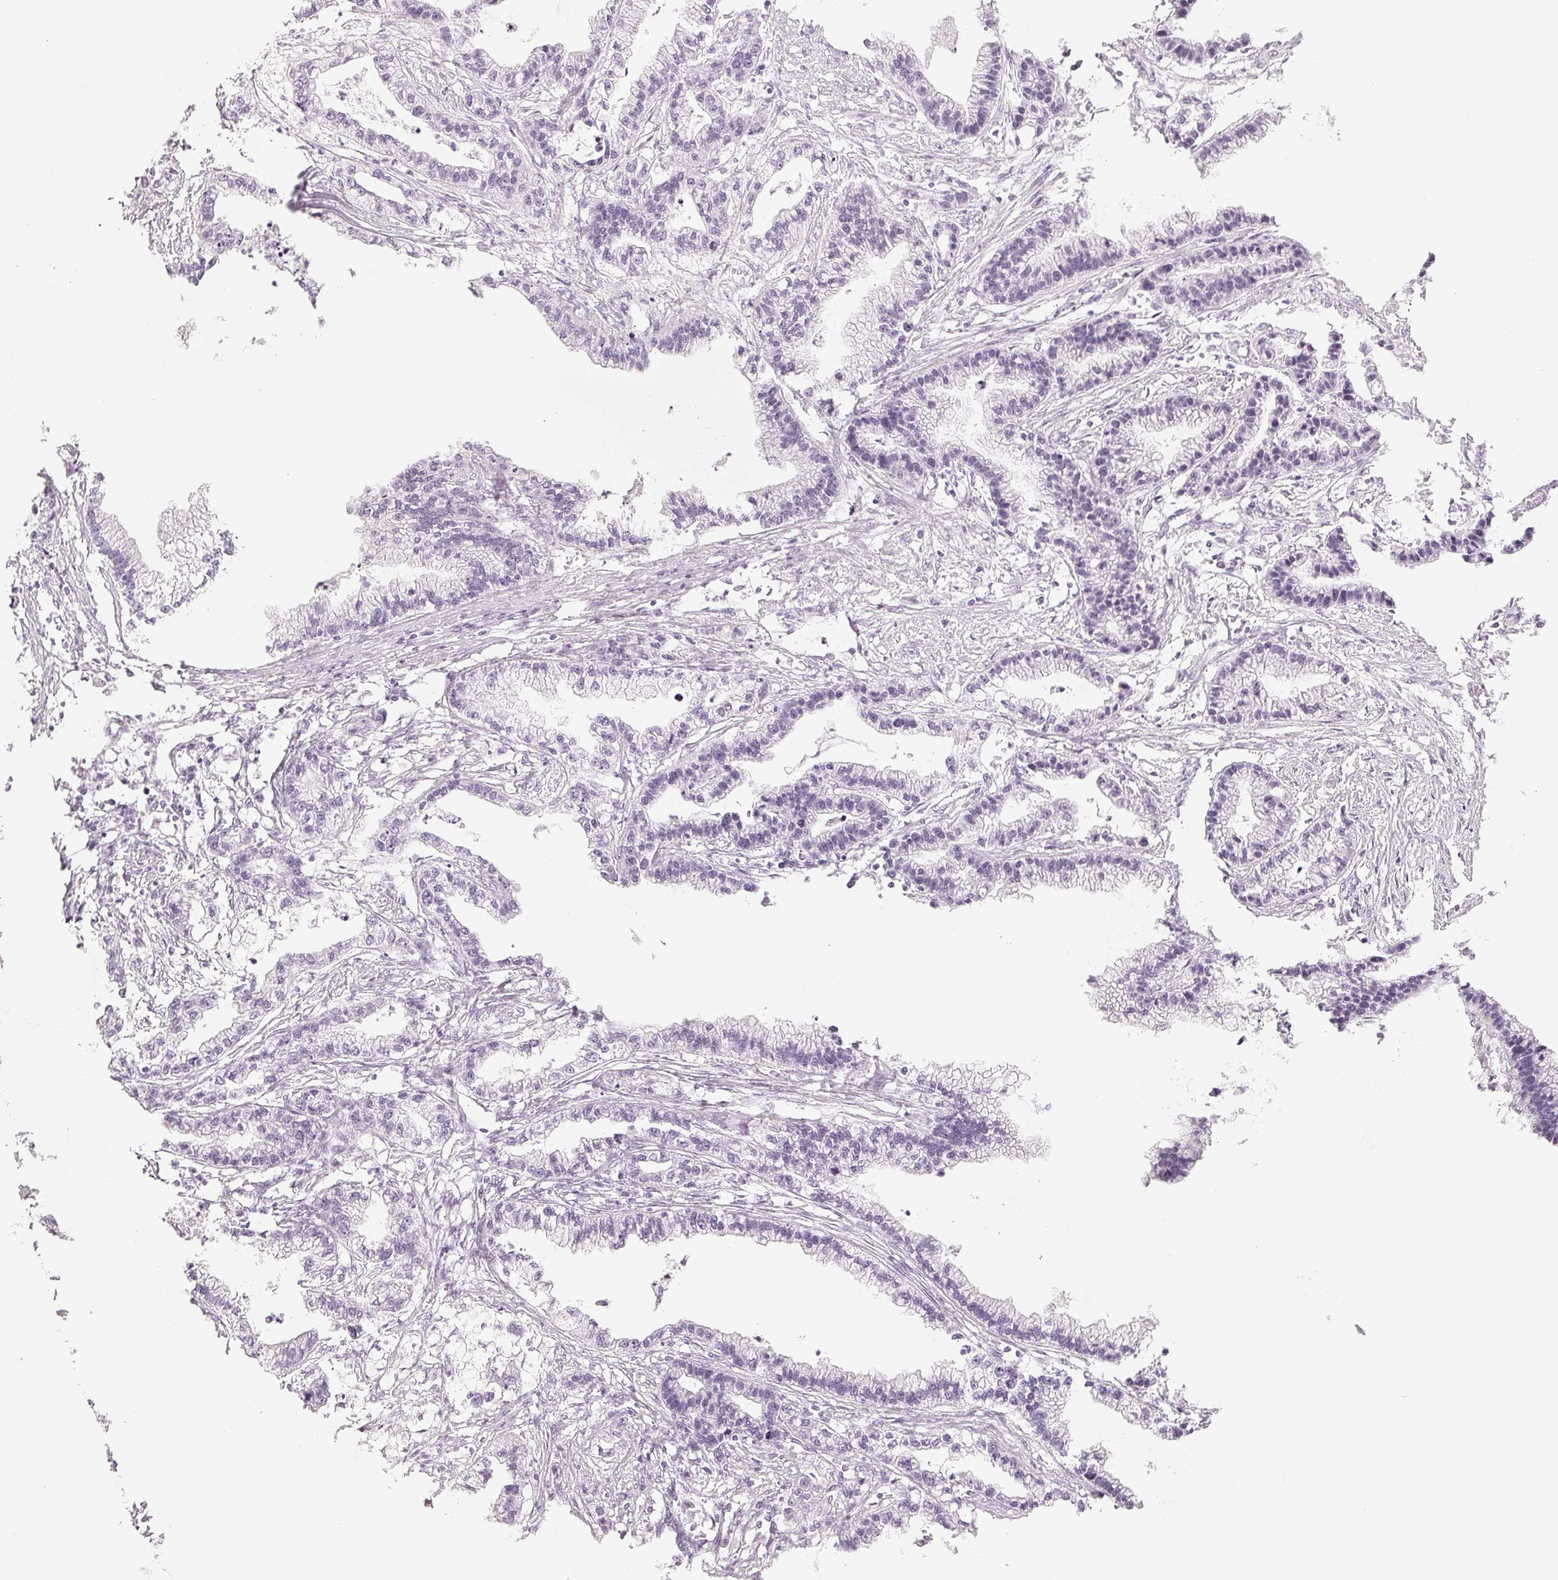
{"staining": {"intensity": "negative", "quantity": "none", "location": "none"}, "tissue": "stomach cancer", "cell_type": "Tumor cells", "image_type": "cancer", "snomed": [{"axis": "morphology", "description": "Adenocarcinoma, NOS"}, {"axis": "topography", "description": "Stomach"}], "caption": "The histopathology image demonstrates no significant positivity in tumor cells of stomach cancer. The staining is performed using DAB brown chromogen with nuclei counter-stained in using hematoxylin.", "gene": "SLC22A8", "patient": {"sex": "male", "age": 83}}